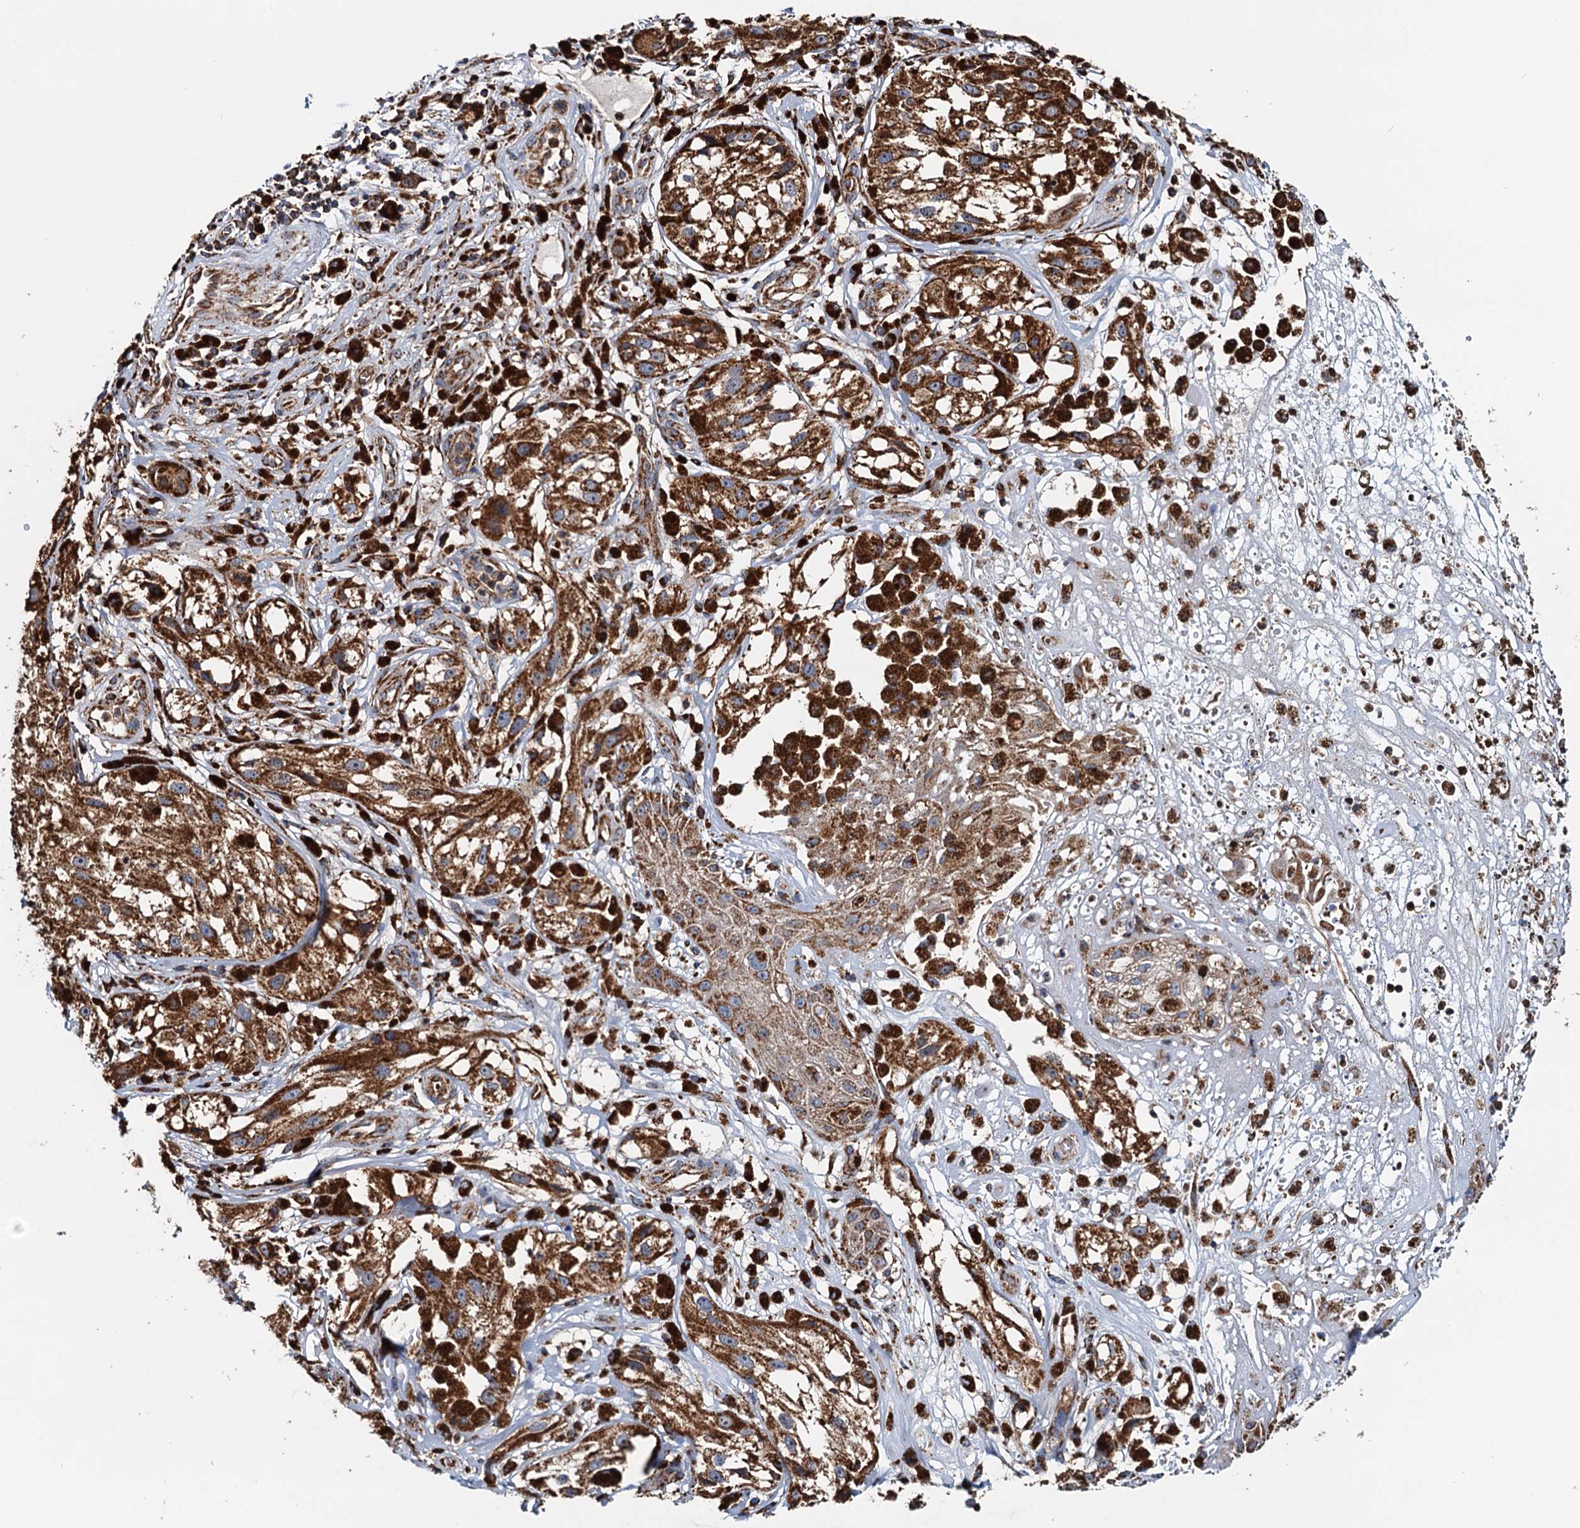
{"staining": {"intensity": "strong", "quantity": ">75%", "location": "cytoplasmic/membranous"}, "tissue": "melanoma", "cell_type": "Tumor cells", "image_type": "cancer", "snomed": [{"axis": "morphology", "description": "Malignant melanoma, NOS"}, {"axis": "topography", "description": "Skin"}], "caption": "High-magnification brightfield microscopy of melanoma stained with DAB (3,3'-diaminobenzidine) (brown) and counterstained with hematoxylin (blue). tumor cells exhibit strong cytoplasmic/membranous positivity is seen in about>75% of cells. (Brightfield microscopy of DAB IHC at high magnification).", "gene": "AAGAB", "patient": {"sex": "male", "age": 88}}